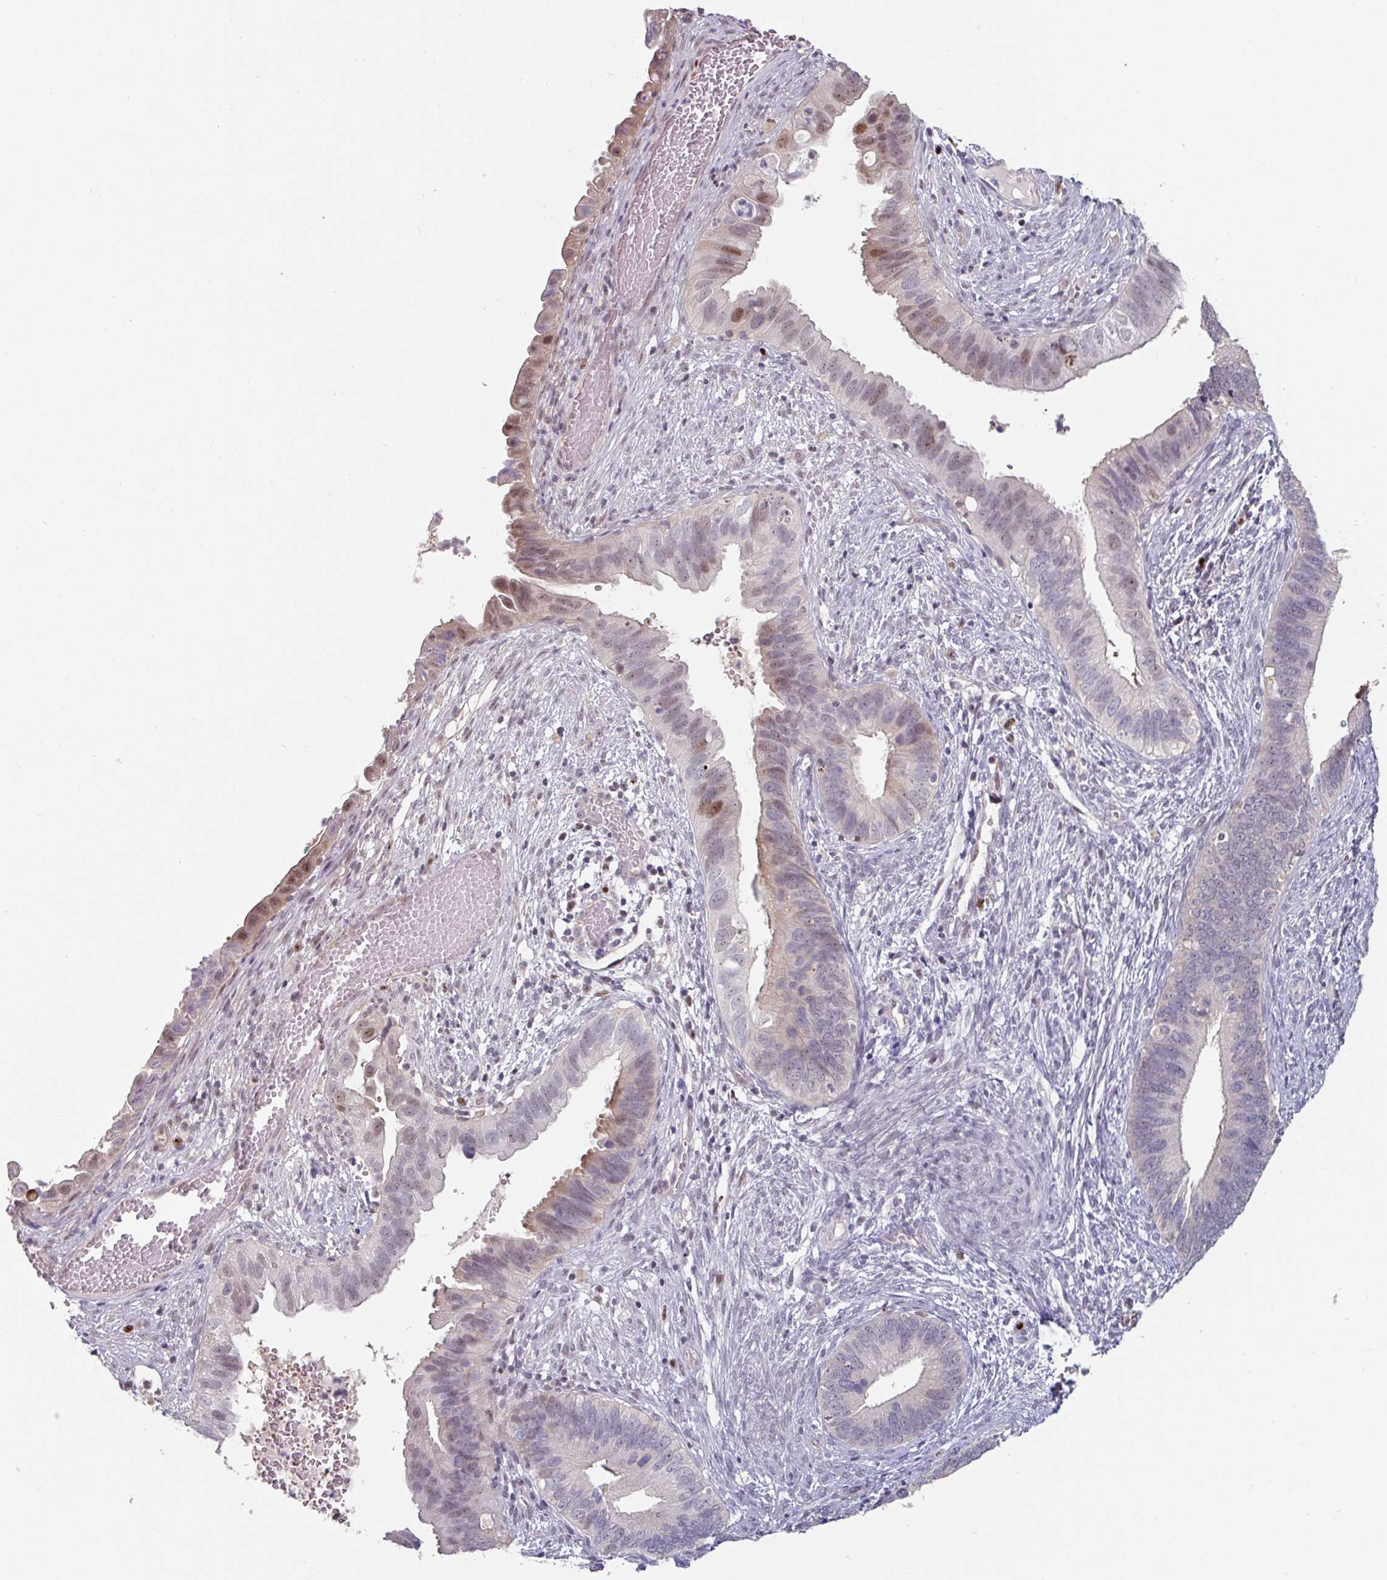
{"staining": {"intensity": "moderate", "quantity": "<25%", "location": "nuclear"}, "tissue": "cervical cancer", "cell_type": "Tumor cells", "image_type": "cancer", "snomed": [{"axis": "morphology", "description": "Adenocarcinoma, NOS"}, {"axis": "topography", "description": "Cervix"}], "caption": "The photomicrograph reveals immunohistochemical staining of cervical adenocarcinoma. There is moderate nuclear positivity is appreciated in about <25% of tumor cells. The staining was performed using DAB to visualize the protein expression in brown, while the nuclei were stained in blue with hematoxylin (Magnification: 20x).", "gene": "ZBTB6", "patient": {"sex": "female", "age": 42}}